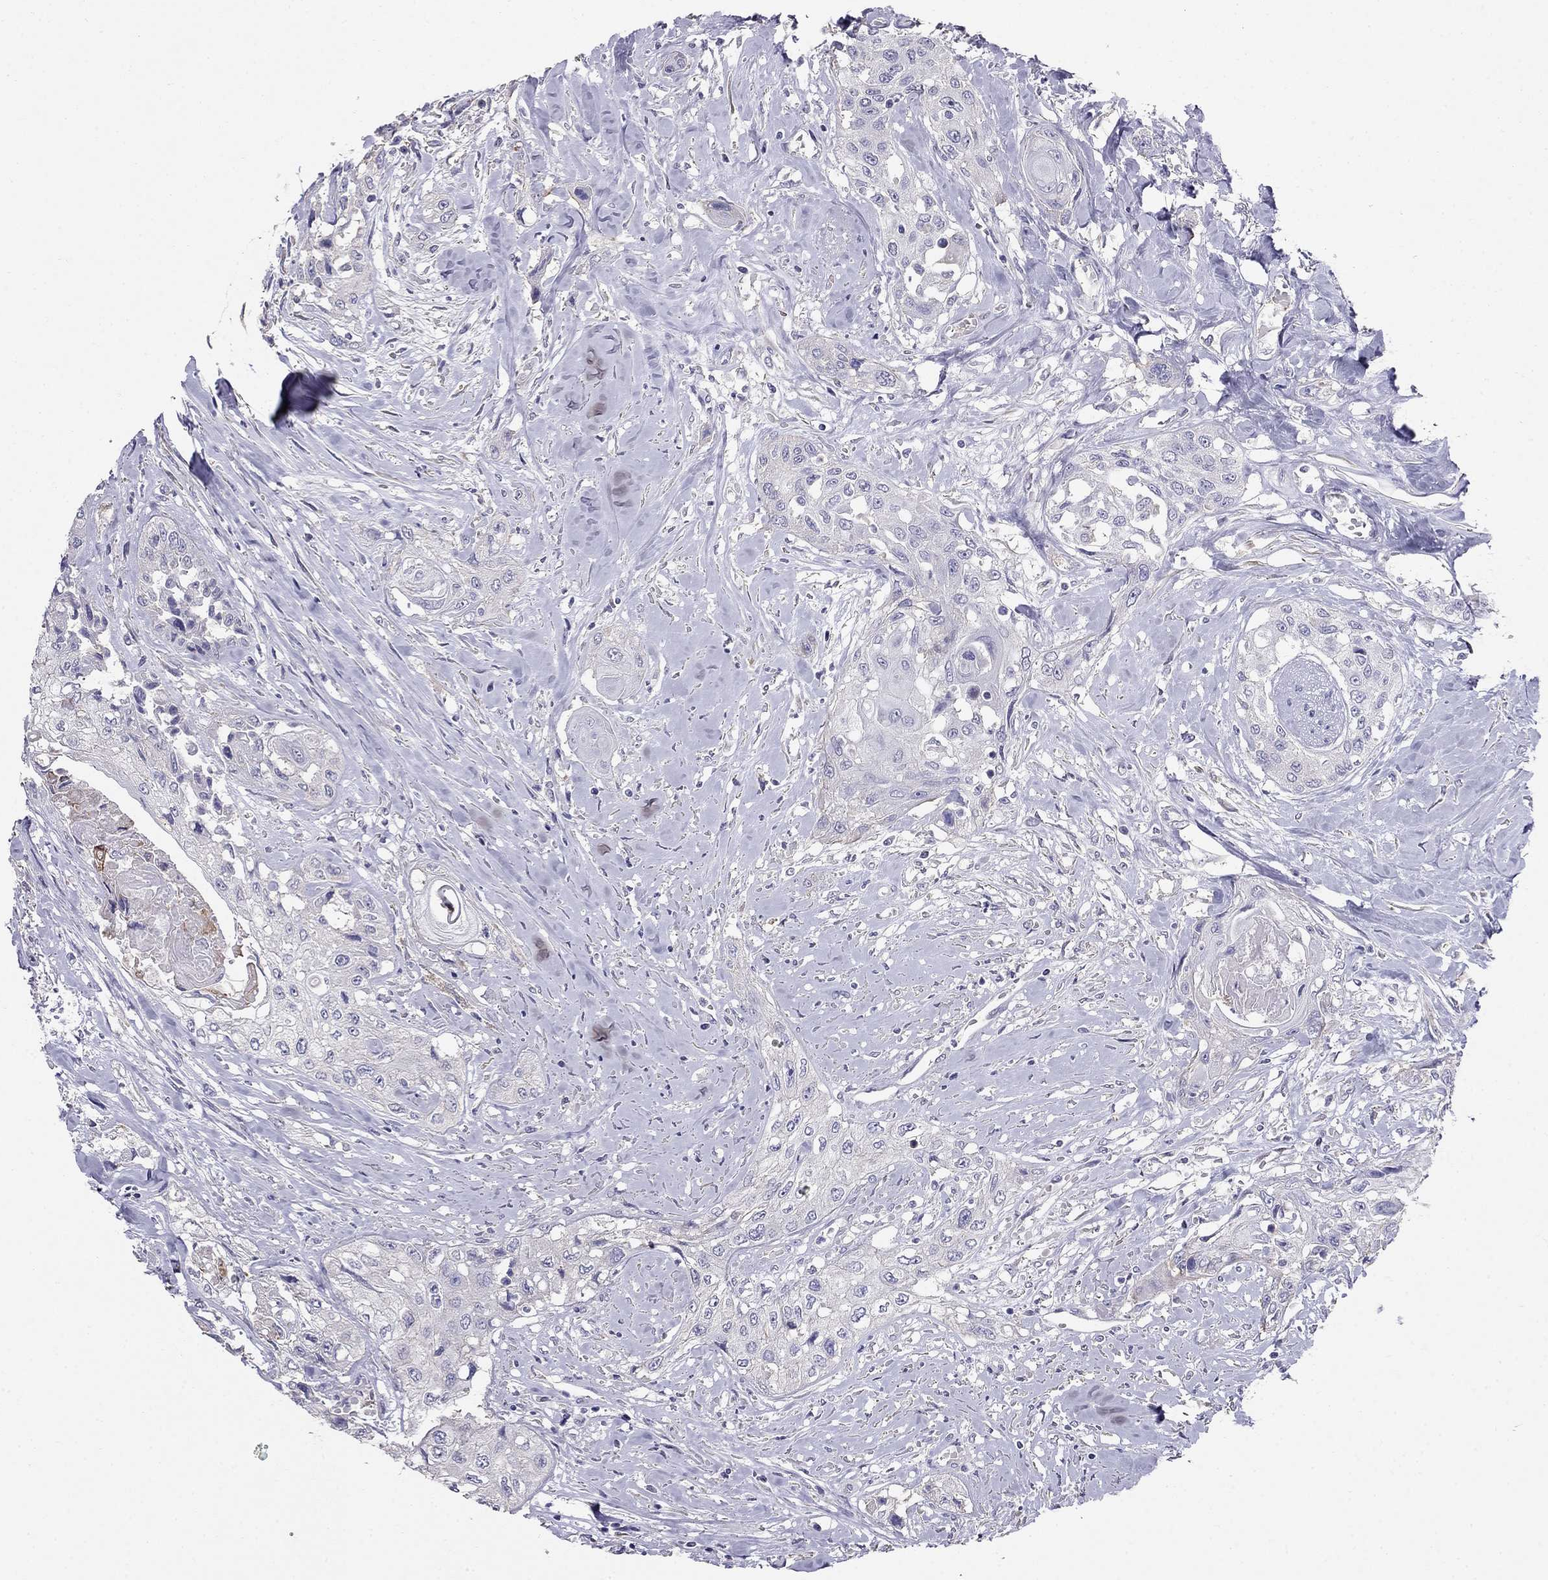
{"staining": {"intensity": "negative", "quantity": "none", "location": "none"}, "tissue": "head and neck cancer", "cell_type": "Tumor cells", "image_type": "cancer", "snomed": [{"axis": "morphology", "description": "Normal tissue, NOS"}, {"axis": "morphology", "description": "Squamous cell carcinoma, NOS"}, {"axis": "topography", "description": "Oral tissue"}, {"axis": "topography", "description": "Peripheral nerve tissue"}, {"axis": "topography", "description": "Head-Neck"}], "caption": "The histopathology image displays no staining of tumor cells in squamous cell carcinoma (head and neck). The staining is performed using DAB brown chromogen with nuclei counter-stained in using hematoxylin.", "gene": "LY6H", "patient": {"sex": "female", "age": 59}}